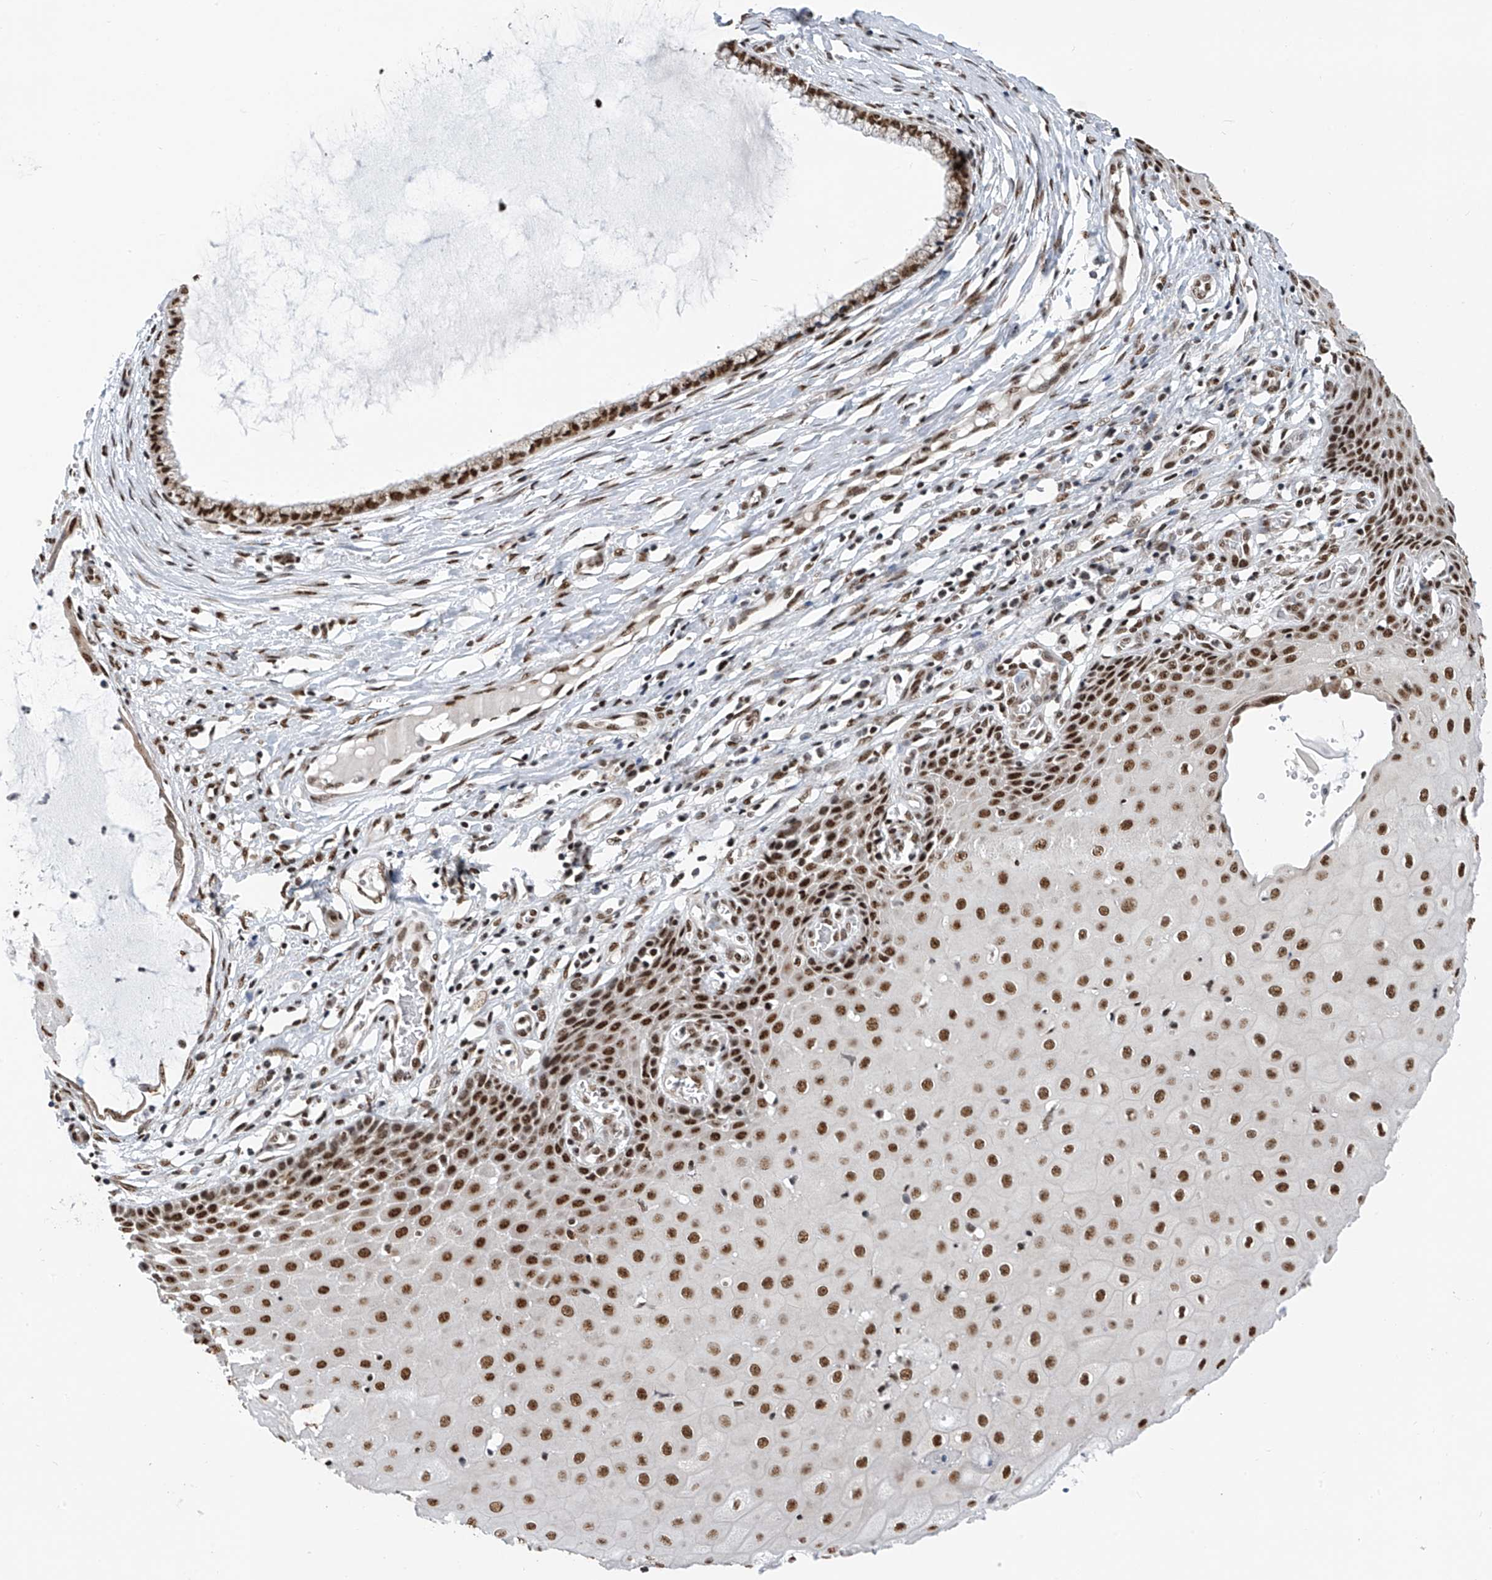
{"staining": {"intensity": "moderate", "quantity": "25%-75%", "location": "nuclear"}, "tissue": "cervix", "cell_type": "Glandular cells", "image_type": "normal", "snomed": [{"axis": "morphology", "description": "Normal tissue, NOS"}, {"axis": "topography", "description": "Cervix"}], "caption": "The histopathology image reveals staining of benign cervix, revealing moderate nuclear protein staining (brown color) within glandular cells.", "gene": "APLF", "patient": {"sex": "female", "age": 55}}